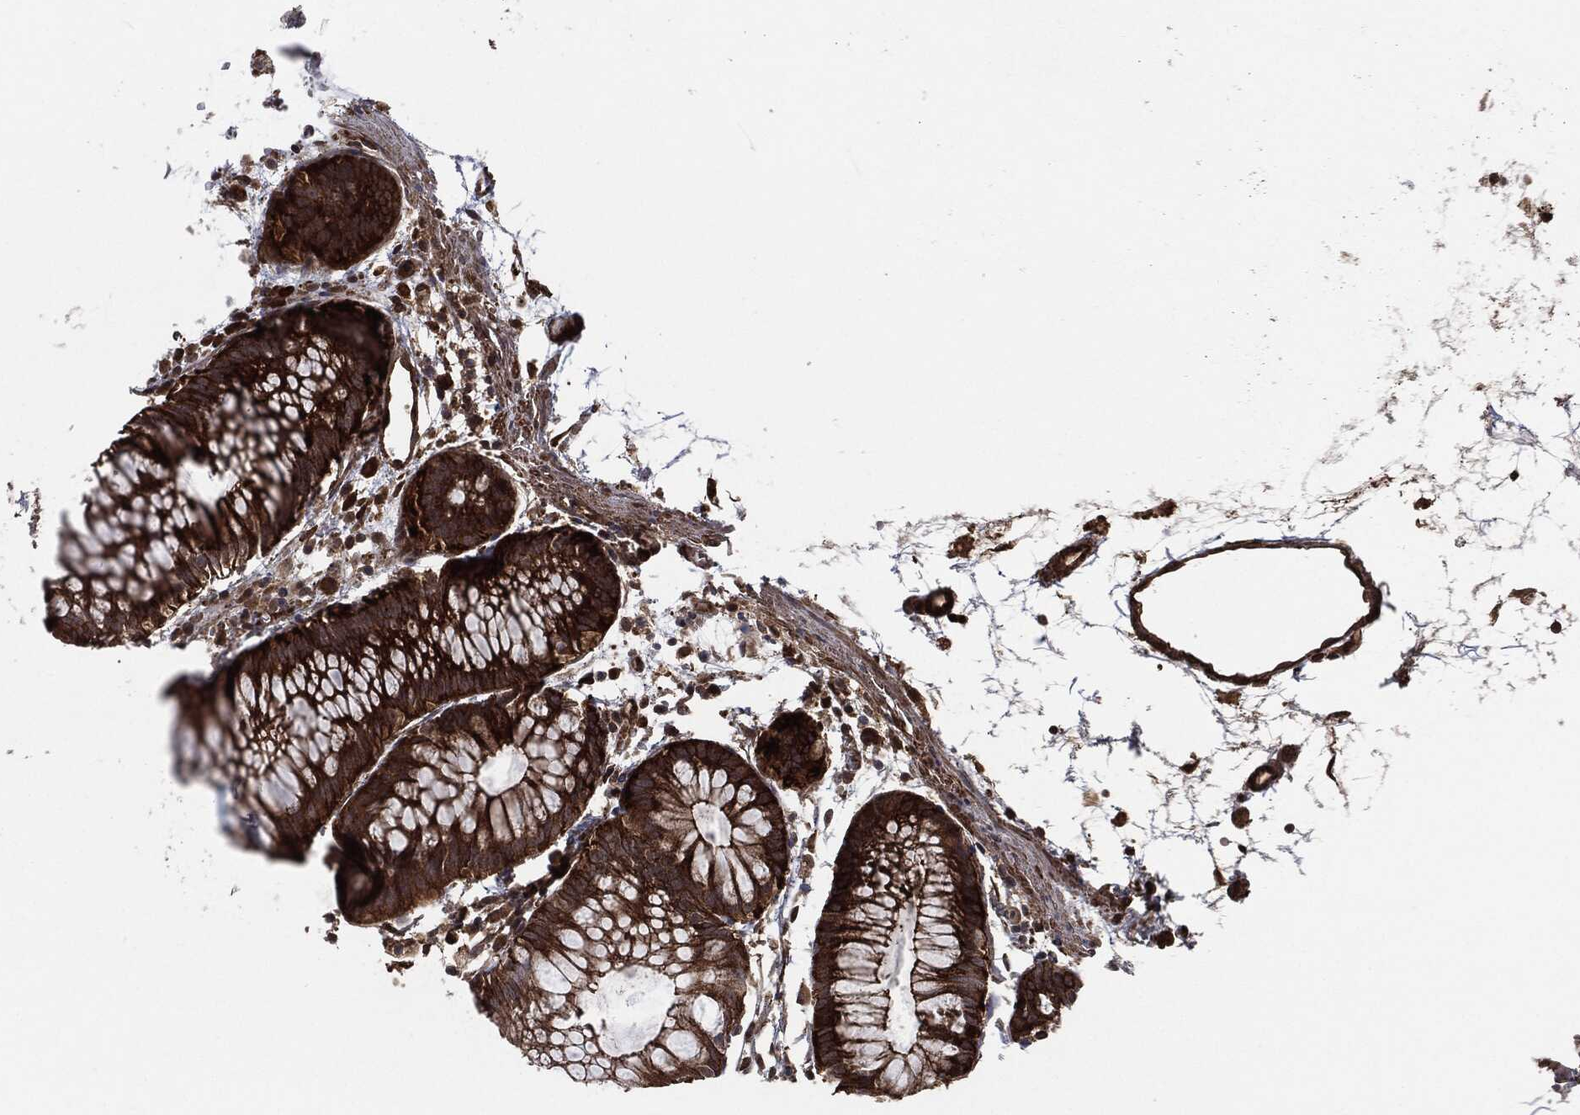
{"staining": {"intensity": "strong", "quantity": "25%-75%", "location": "cytoplasmic/membranous"}, "tissue": "colon", "cell_type": "Endothelial cells", "image_type": "normal", "snomed": [{"axis": "morphology", "description": "Normal tissue, NOS"}, {"axis": "morphology", "description": "Adenocarcinoma, NOS"}, {"axis": "topography", "description": "Colon"}], "caption": "Immunohistochemical staining of normal colon reveals high levels of strong cytoplasmic/membranous staining in about 25%-75% of endothelial cells. The staining was performed using DAB, with brown indicating positive protein expression. Nuclei are stained blue with hematoxylin.", "gene": "TPT1", "patient": {"sex": "male", "age": 65}}